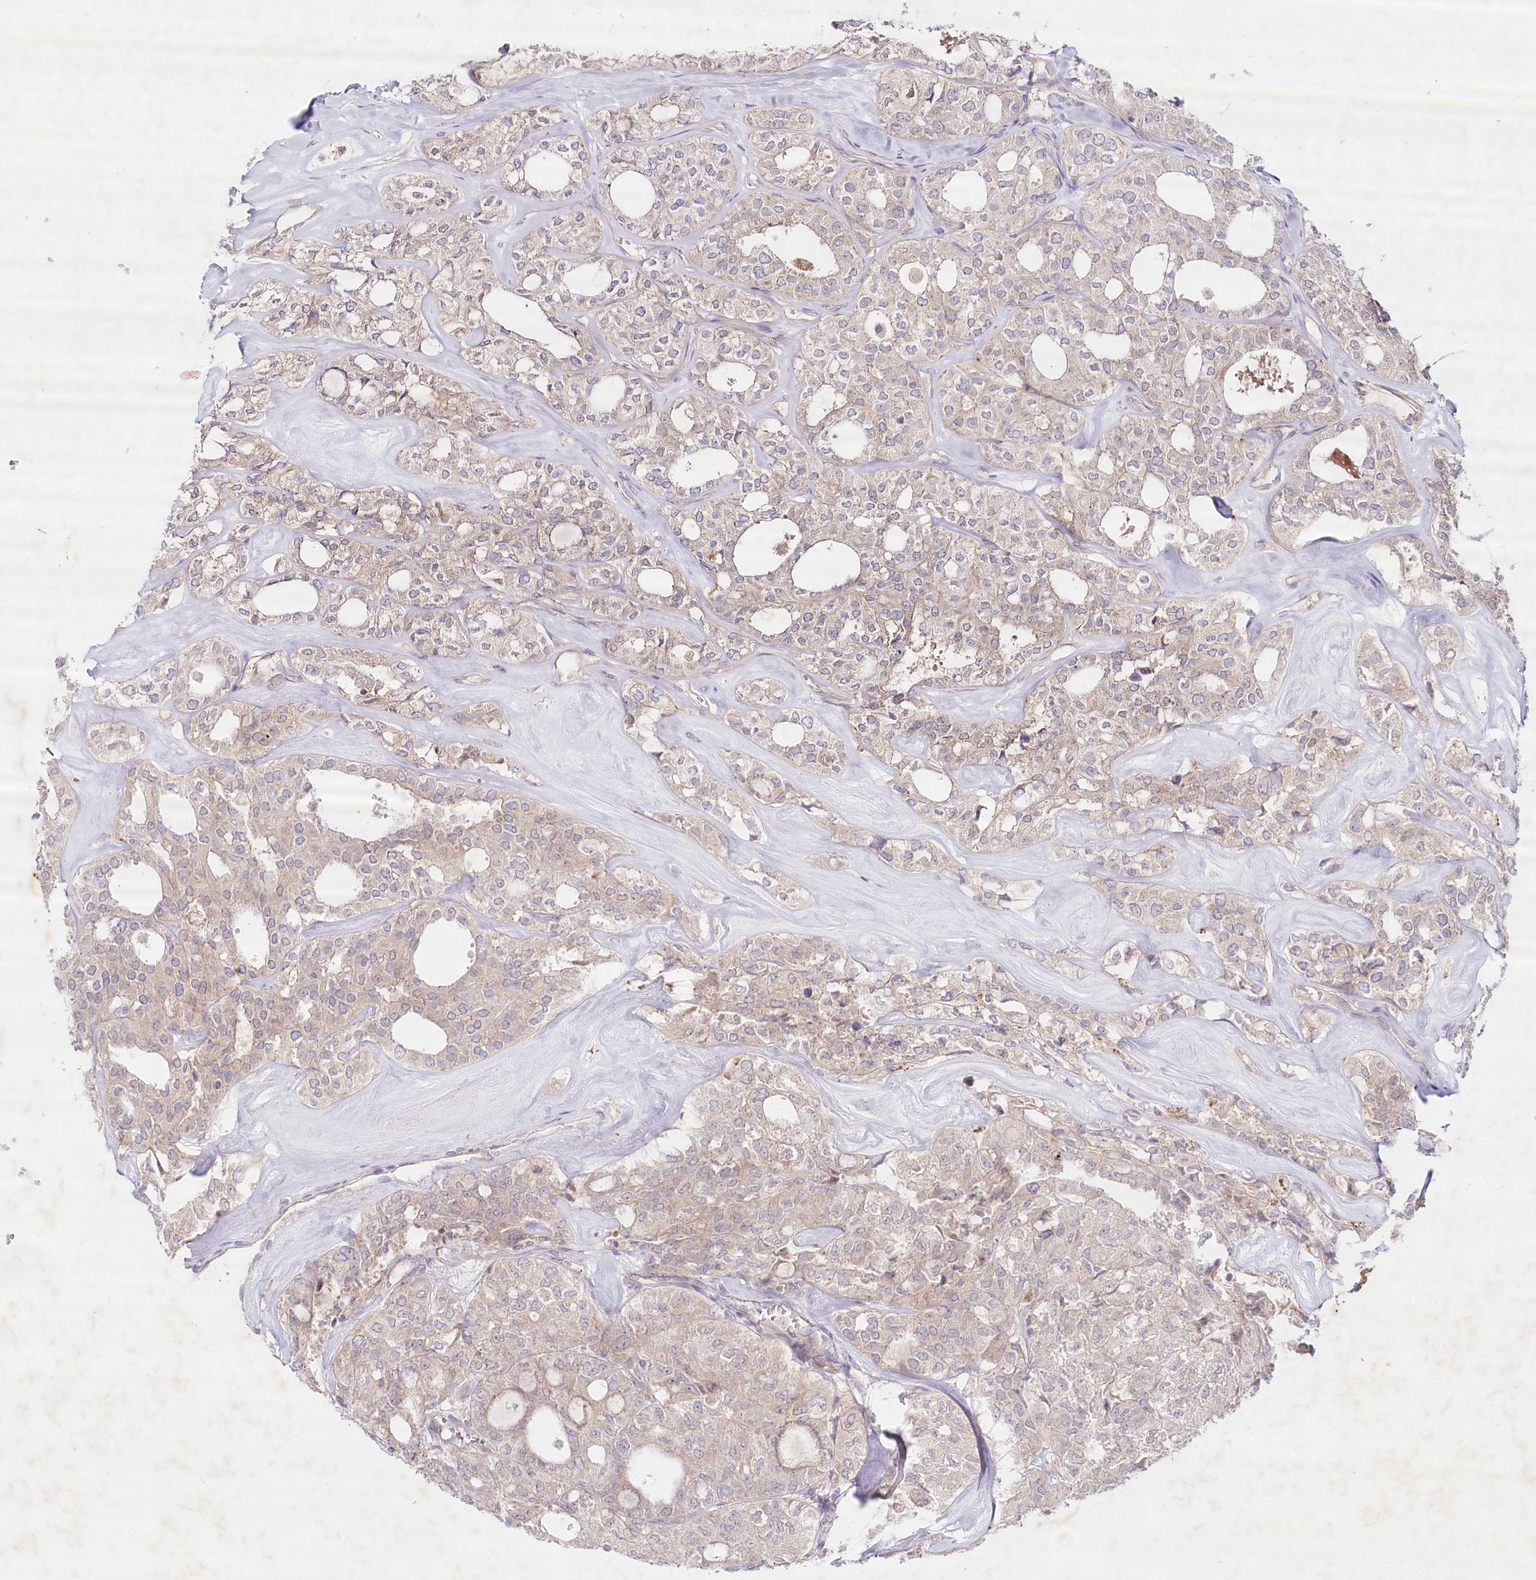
{"staining": {"intensity": "negative", "quantity": "none", "location": "none"}, "tissue": "thyroid cancer", "cell_type": "Tumor cells", "image_type": "cancer", "snomed": [{"axis": "morphology", "description": "Follicular adenoma carcinoma, NOS"}, {"axis": "topography", "description": "Thyroid gland"}], "caption": "Thyroid cancer was stained to show a protein in brown. There is no significant staining in tumor cells. Brightfield microscopy of immunohistochemistry stained with DAB (brown) and hematoxylin (blue), captured at high magnification.", "gene": "TNIP1", "patient": {"sex": "male", "age": 75}}